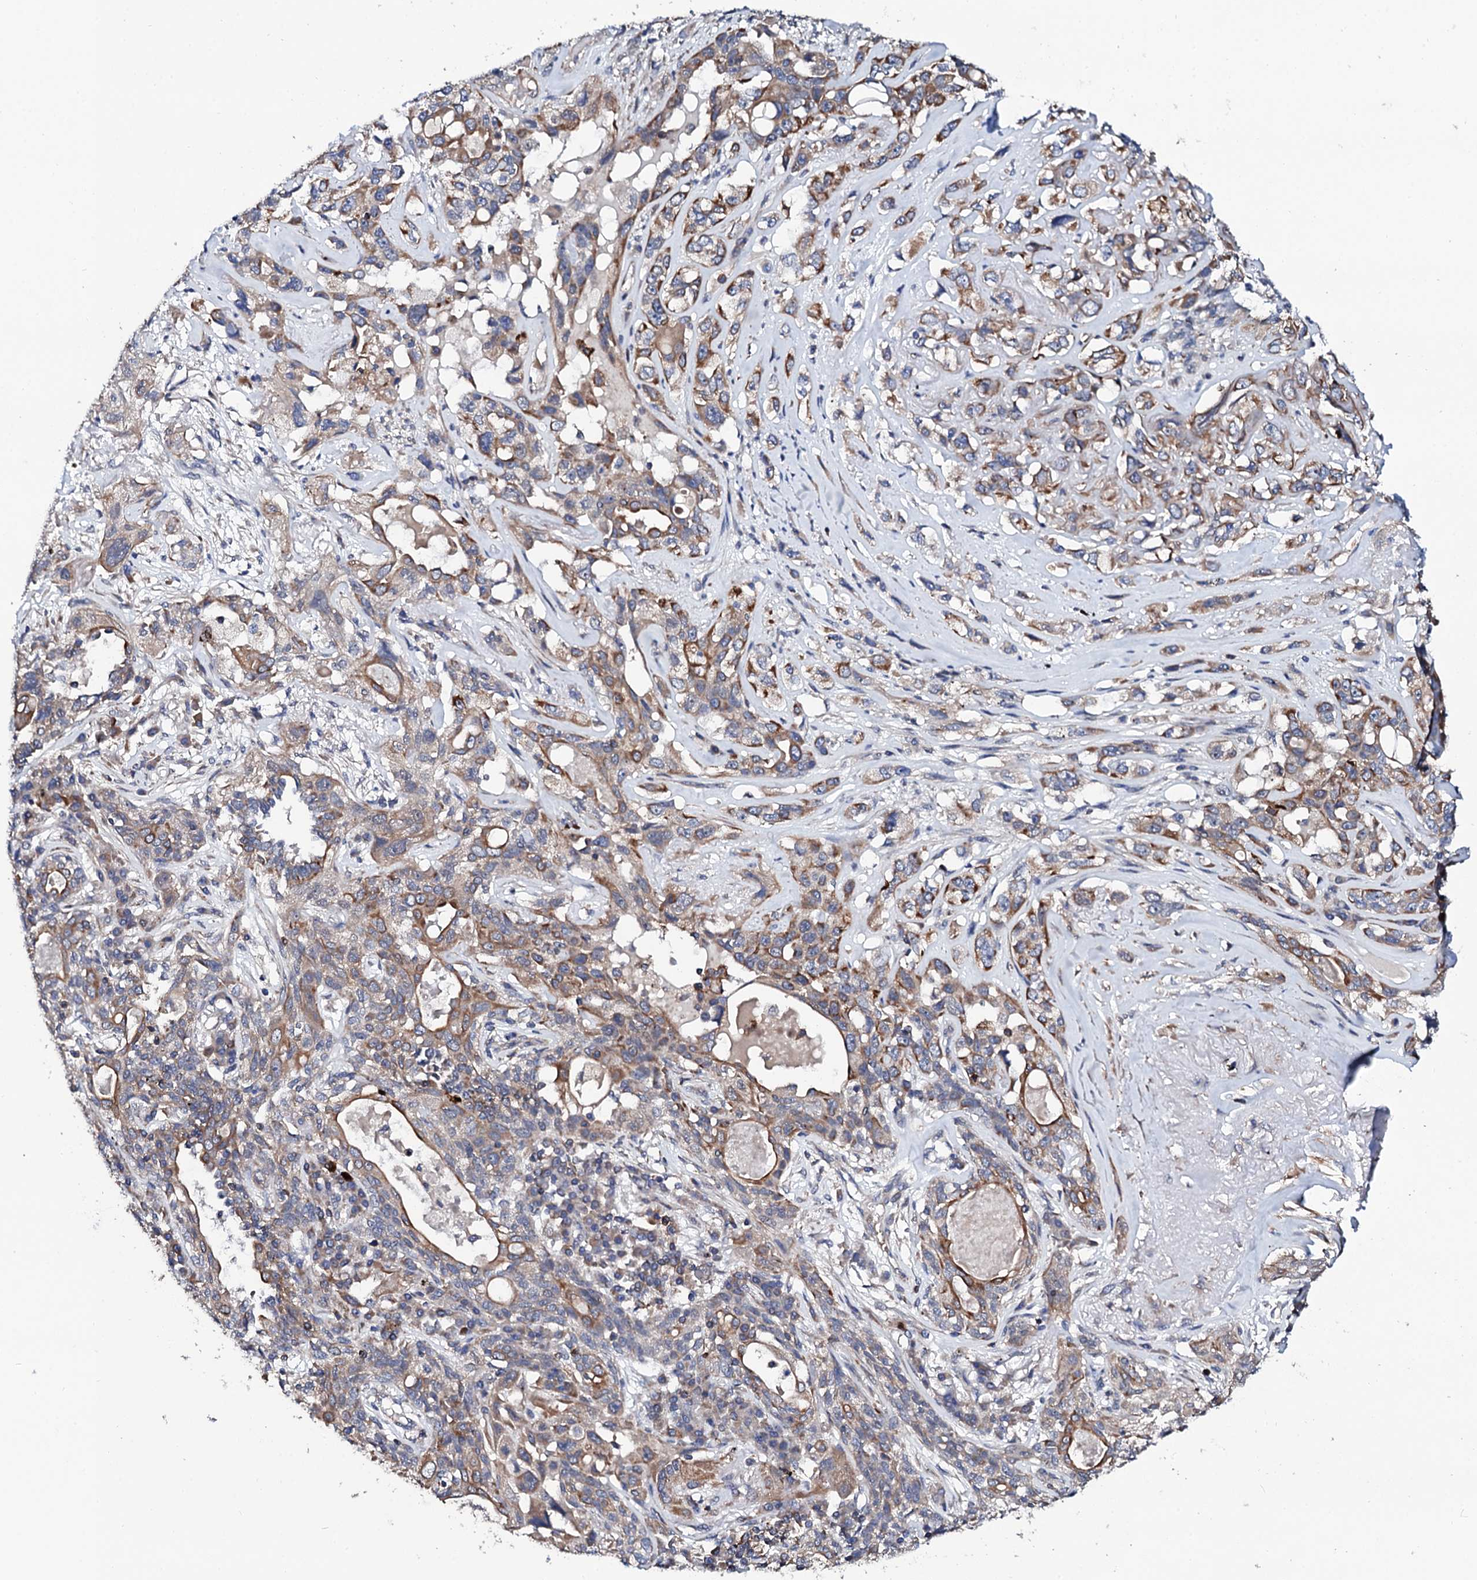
{"staining": {"intensity": "moderate", "quantity": "<25%", "location": "cytoplasmic/membranous"}, "tissue": "lung cancer", "cell_type": "Tumor cells", "image_type": "cancer", "snomed": [{"axis": "morphology", "description": "Squamous cell carcinoma, NOS"}, {"axis": "topography", "description": "Lung"}], "caption": "Immunohistochemistry (IHC) image of human lung cancer (squamous cell carcinoma) stained for a protein (brown), which shows low levels of moderate cytoplasmic/membranous expression in approximately <25% of tumor cells.", "gene": "COG4", "patient": {"sex": "female", "age": 70}}